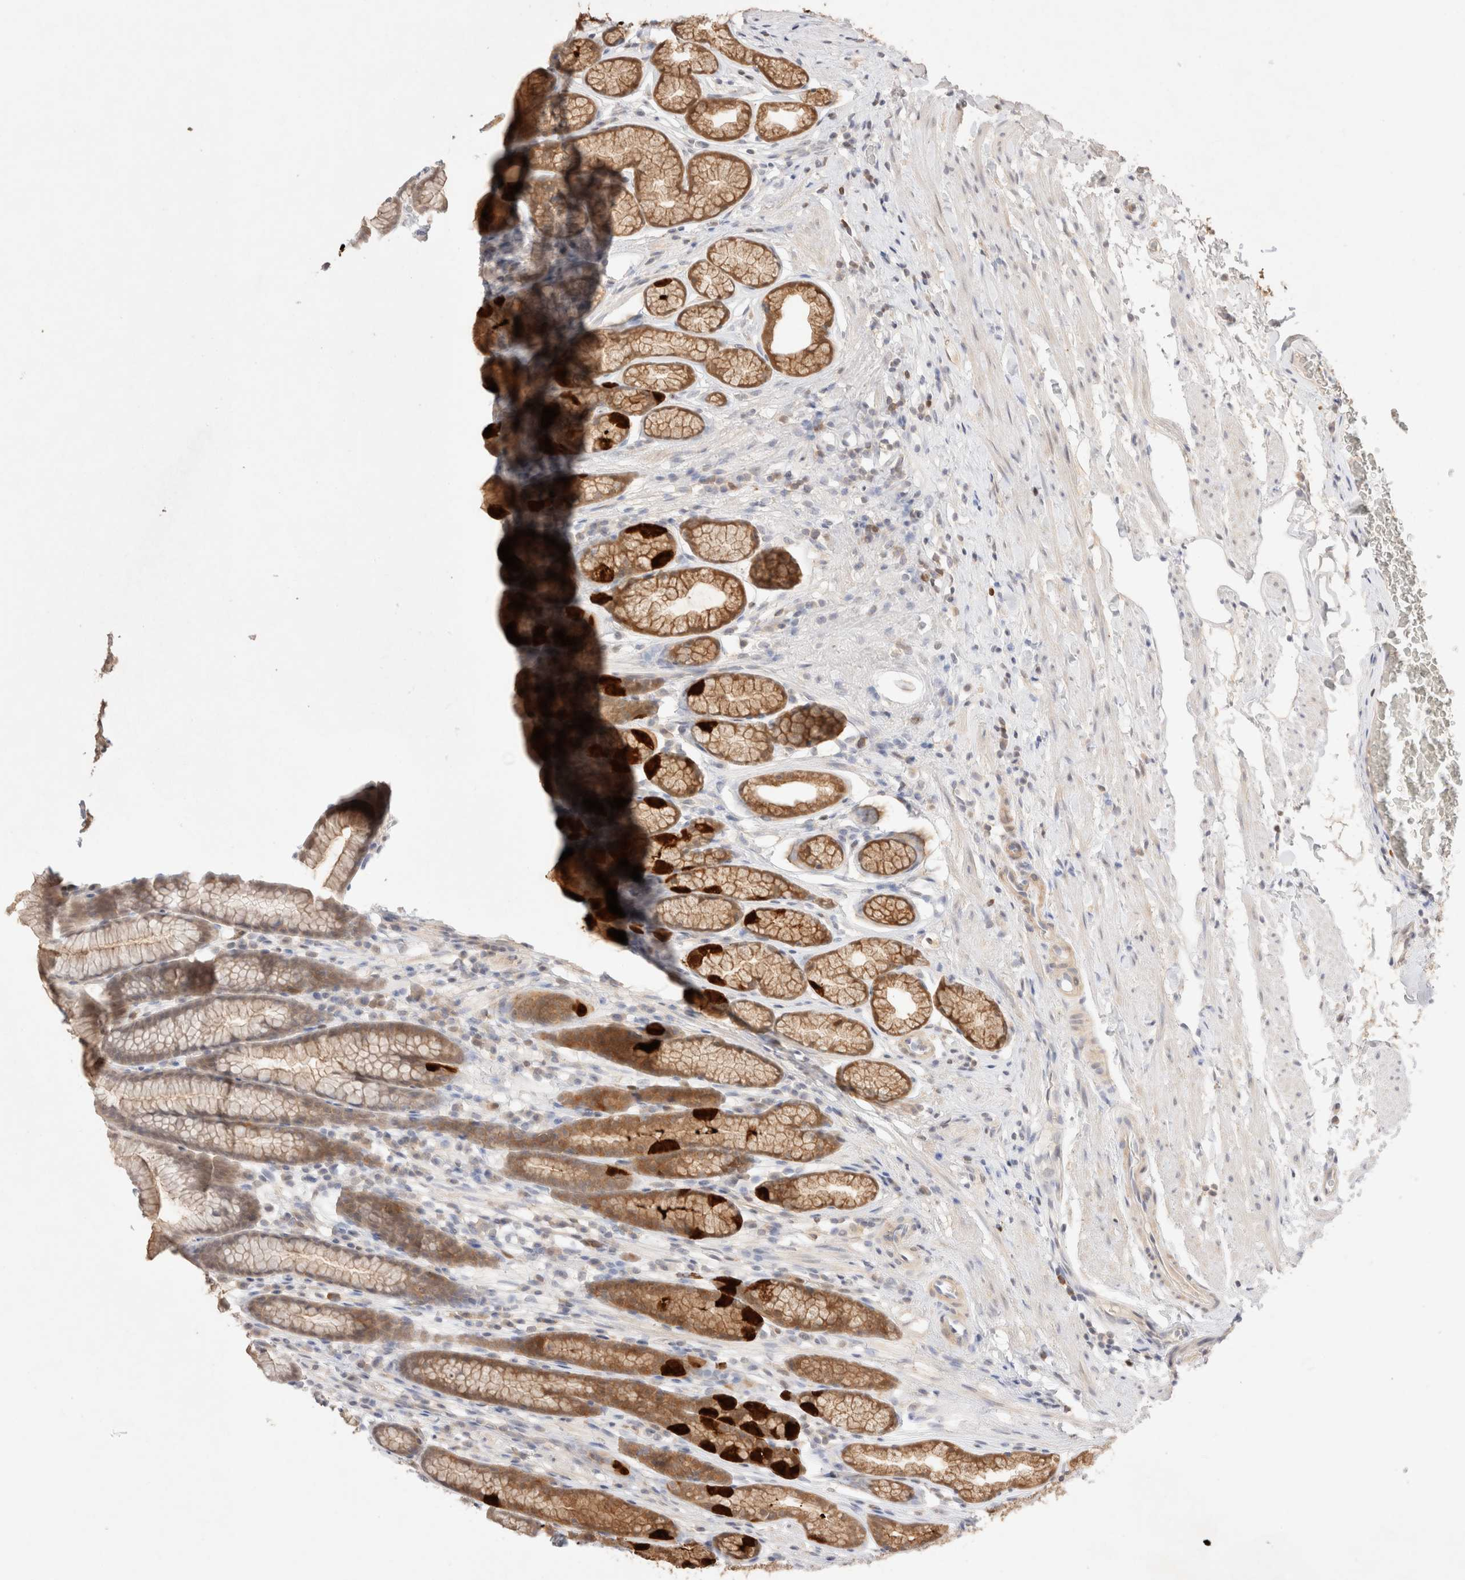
{"staining": {"intensity": "strong", "quantity": ">75%", "location": "cytoplasmic/membranous"}, "tissue": "stomach", "cell_type": "Glandular cells", "image_type": "normal", "snomed": [{"axis": "morphology", "description": "Normal tissue, NOS"}, {"axis": "topography", "description": "Stomach"}], "caption": "Human stomach stained with a brown dye exhibits strong cytoplasmic/membranous positive positivity in approximately >75% of glandular cells.", "gene": "STARD10", "patient": {"sex": "male", "age": 42}}